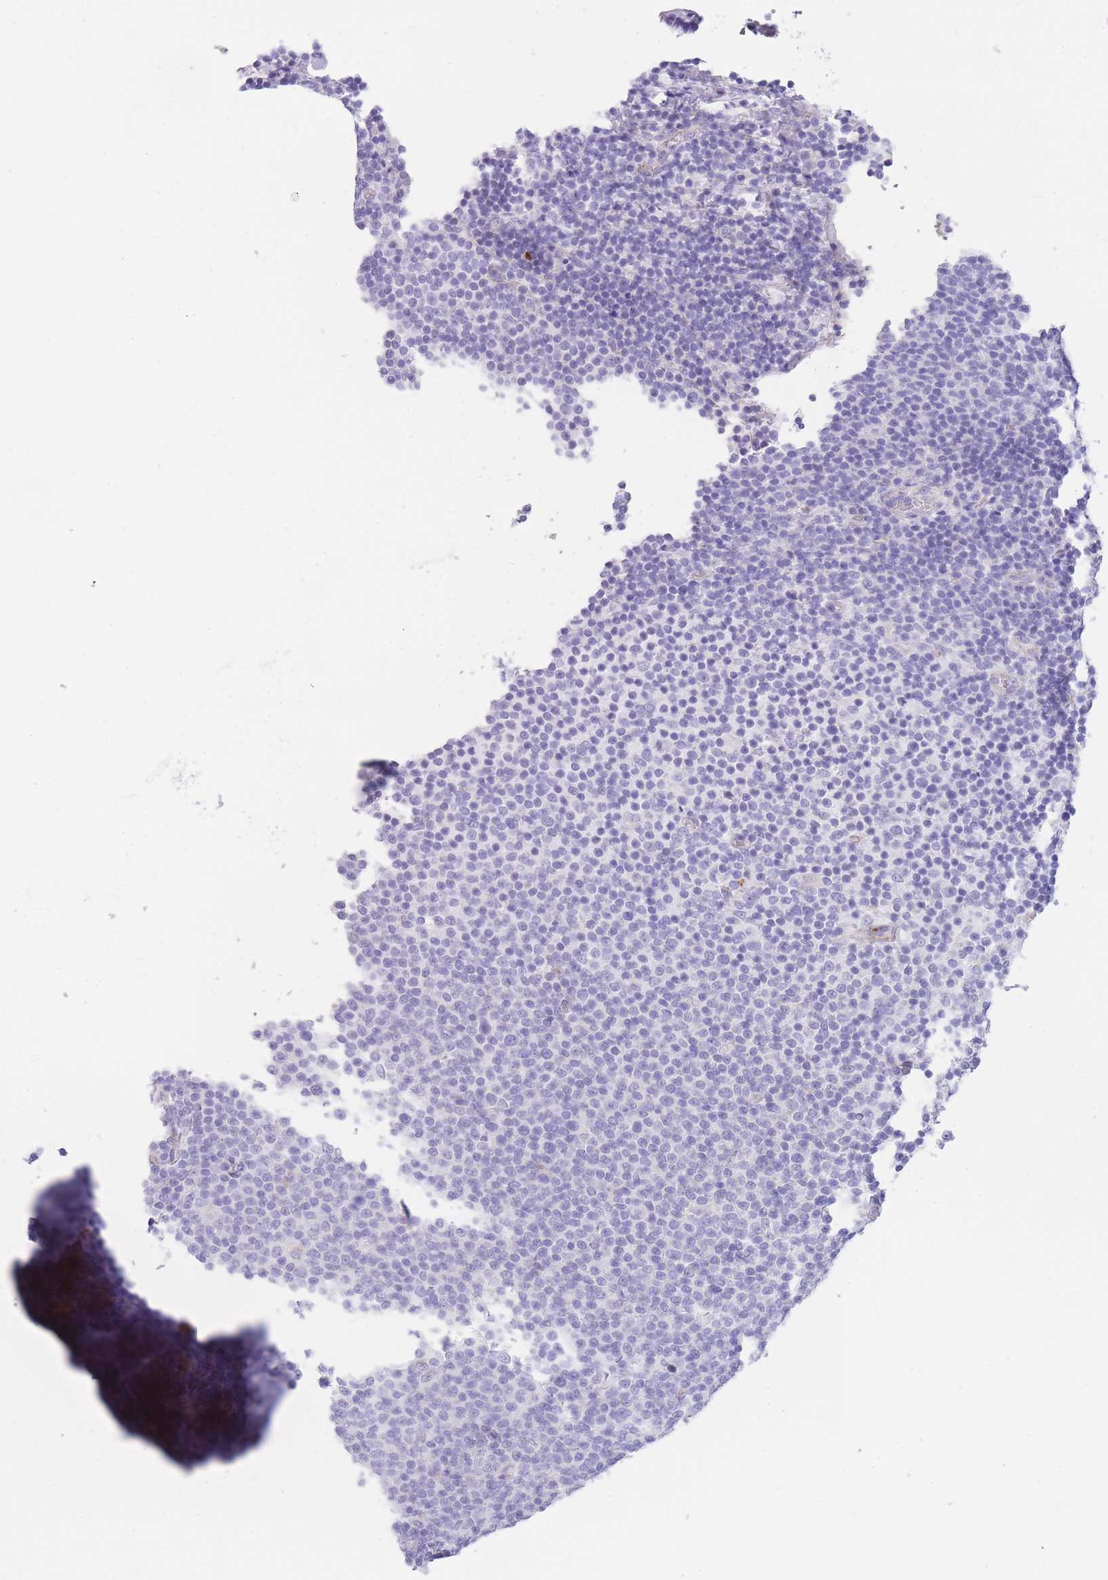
{"staining": {"intensity": "negative", "quantity": "none", "location": "none"}, "tissue": "lymphoma", "cell_type": "Tumor cells", "image_type": "cancer", "snomed": [{"axis": "morphology", "description": "Malignant lymphoma, non-Hodgkin's type, Low grade"}, {"axis": "topography", "description": "Lymph node"}], "caption": "Tumor cells are negative for protein expression in human low-grade malignant lymphoma, non-Hodgkin's type.", "gene": "QTRT1", "patient": {"sex": "male", "age": 66}}